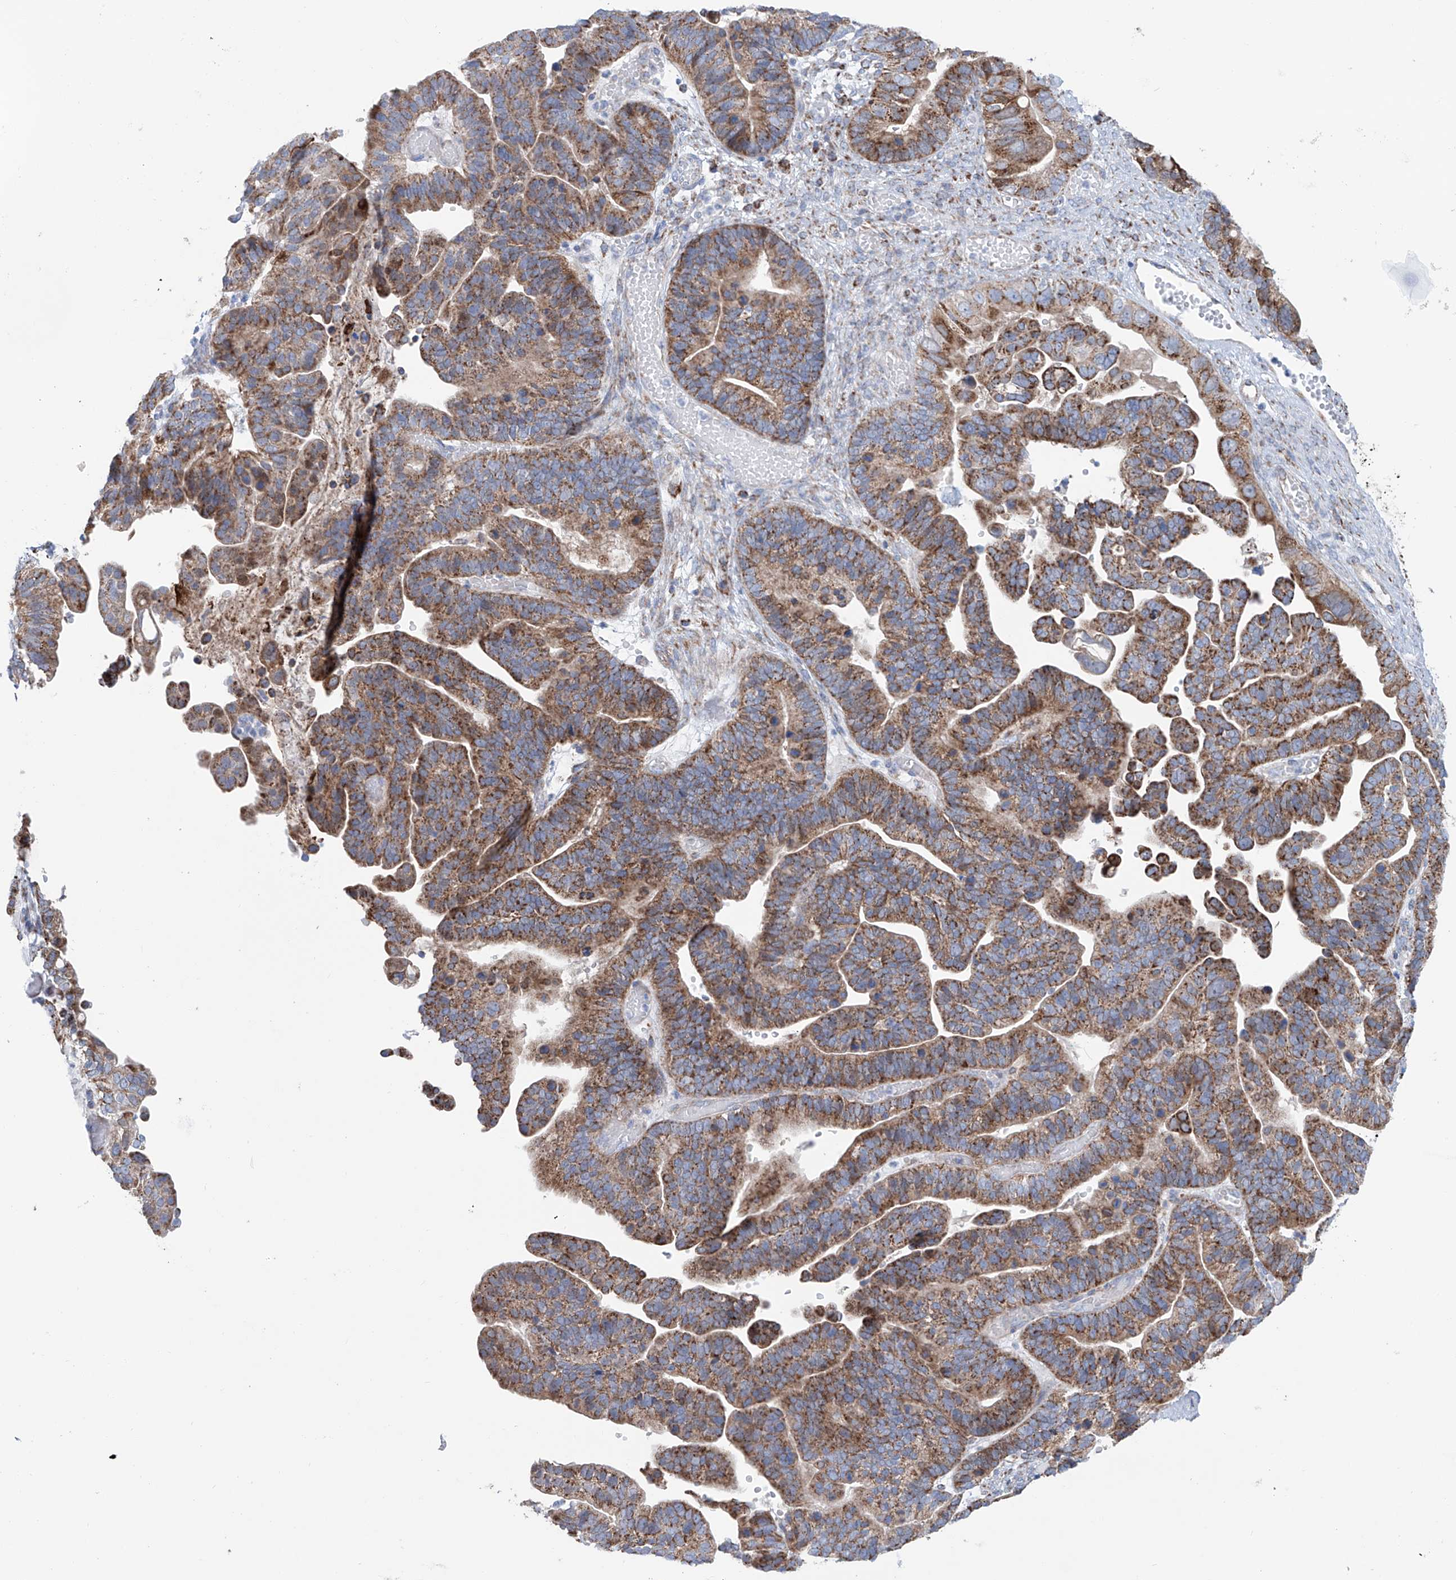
{"staining": {"intensity": "moderate", "quantity": ">75%", "location": "cytoplasmic/membranous"}, "tissue": "ovarian cancer", "cell_type": "Tumor cells", "image_type": "cancer", "snomed": [{"axis": "morphology", "description": "Cystadenocarcinoma, serous, NOS"}, {"axis": "topography", "description": "Ovary"}], "caption": "Immunohistochemical staining of ovarian cancer (serous cystadenocarcinoma) reveals medium levels of moderate cytoplasmic/membranous expression in approximately >75% of tumor cells.", "gene": "ALDH6A1", "patient": {"sex": "female", "age": 56}}